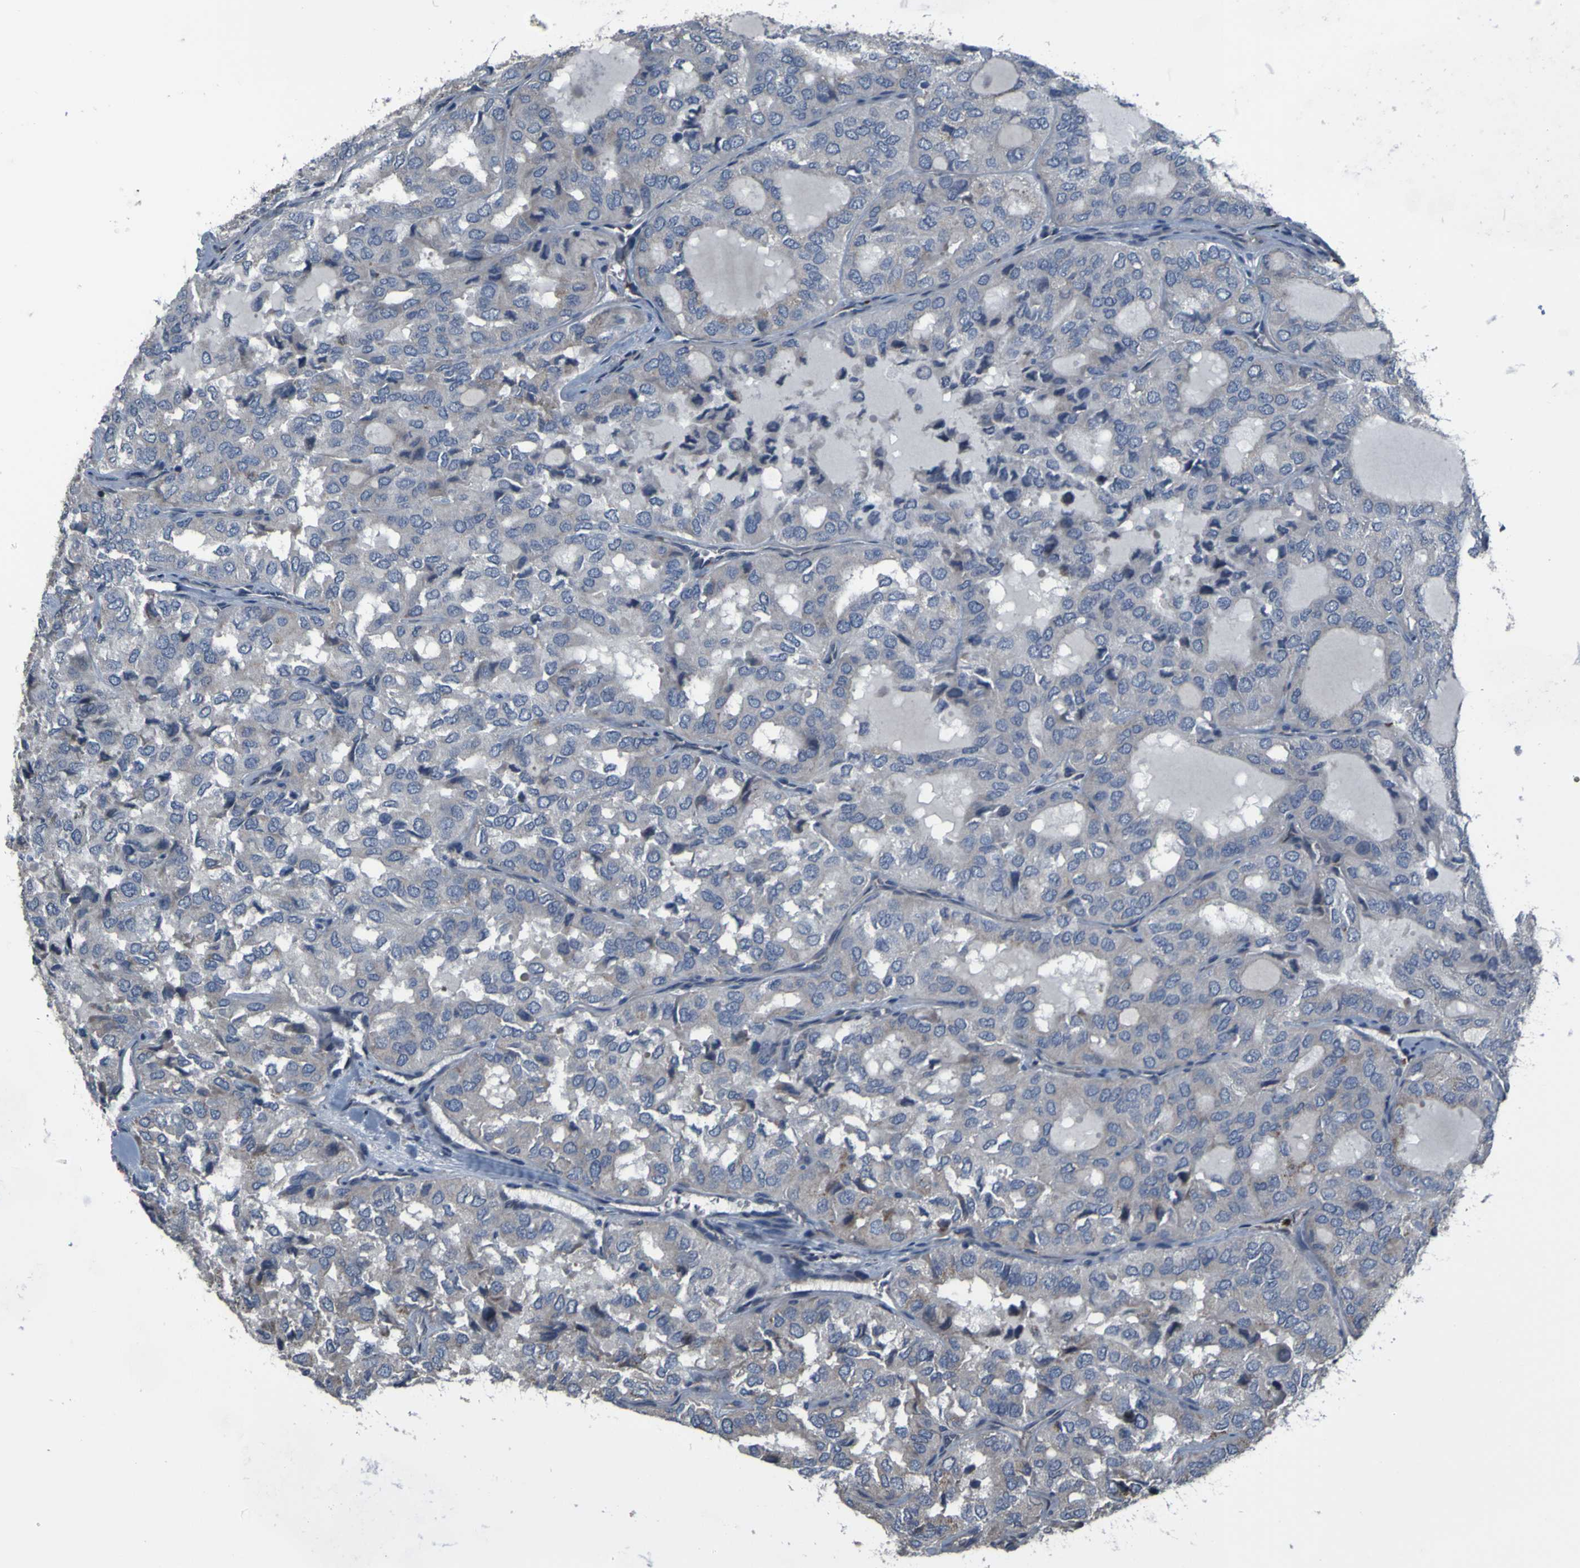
{"staining": {"intensity": "weak", "quantity": ">75%", "location": "cytoplasmic/membranous"}, "tissue": "thyroid cancer", "cell_type": "Tumor cells", "image_type": "cancer", "snomed": [{"axis": "morphology", "description": "Follicular adenoma carcinoma, NOS"}, {"axis": "topography", "description": "Thyroid gland"}], "caption": "Immunohistochemistry micrograph of neoplastic tissue: thyroid cancer stained using immunohistochemistry demonstrates low levels of weak protein expression localized specifically in the cytoplasmic/membranous of tumor cells, appearing as a cytoplasmic/membranous brown color.", "gene": "GRAMD1A", "patient": {"sex": "male", "age": 75}}